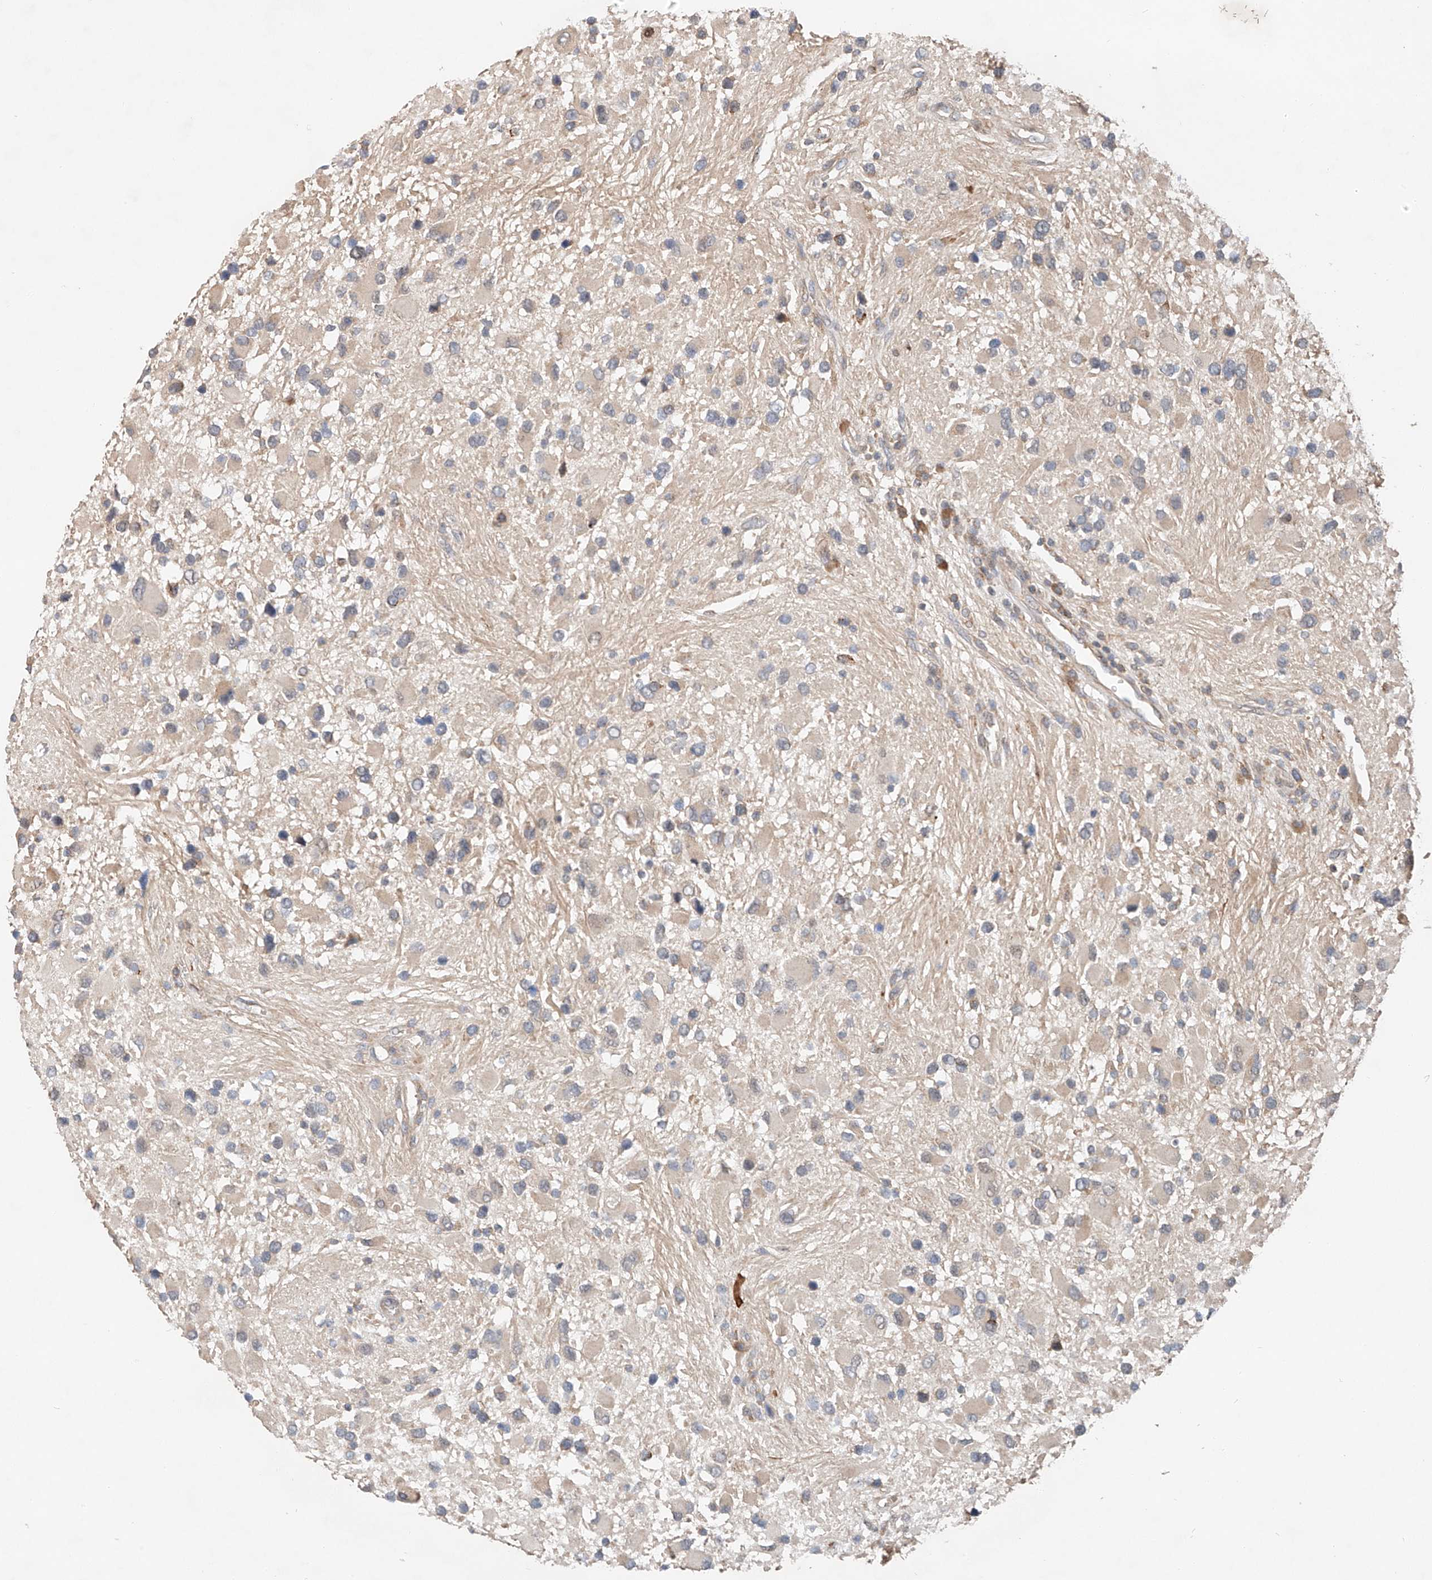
{"staining": {"intensity": "weak", "quantity": "<25%", "location": "cytoplasmic/membranous"}, "tissue": "glioma", "cell_type": "Tumor cells", "image_type": "cancer", "snomed": [{"axis": "morphology", "description": "Glioma, malignant, High grade"}, {"axis": "topography", "description": "Brain"}], "caption": "IHC of human glioma demonstrates no staining in tumor cells. The staining is performed using DAB (3,3'-diaminobenzidine) brown chromogen with nuclei counter-stained in using hematoxylin.", "gene": "RUSC1", "patient": {"sex": "male", "age": 53}}